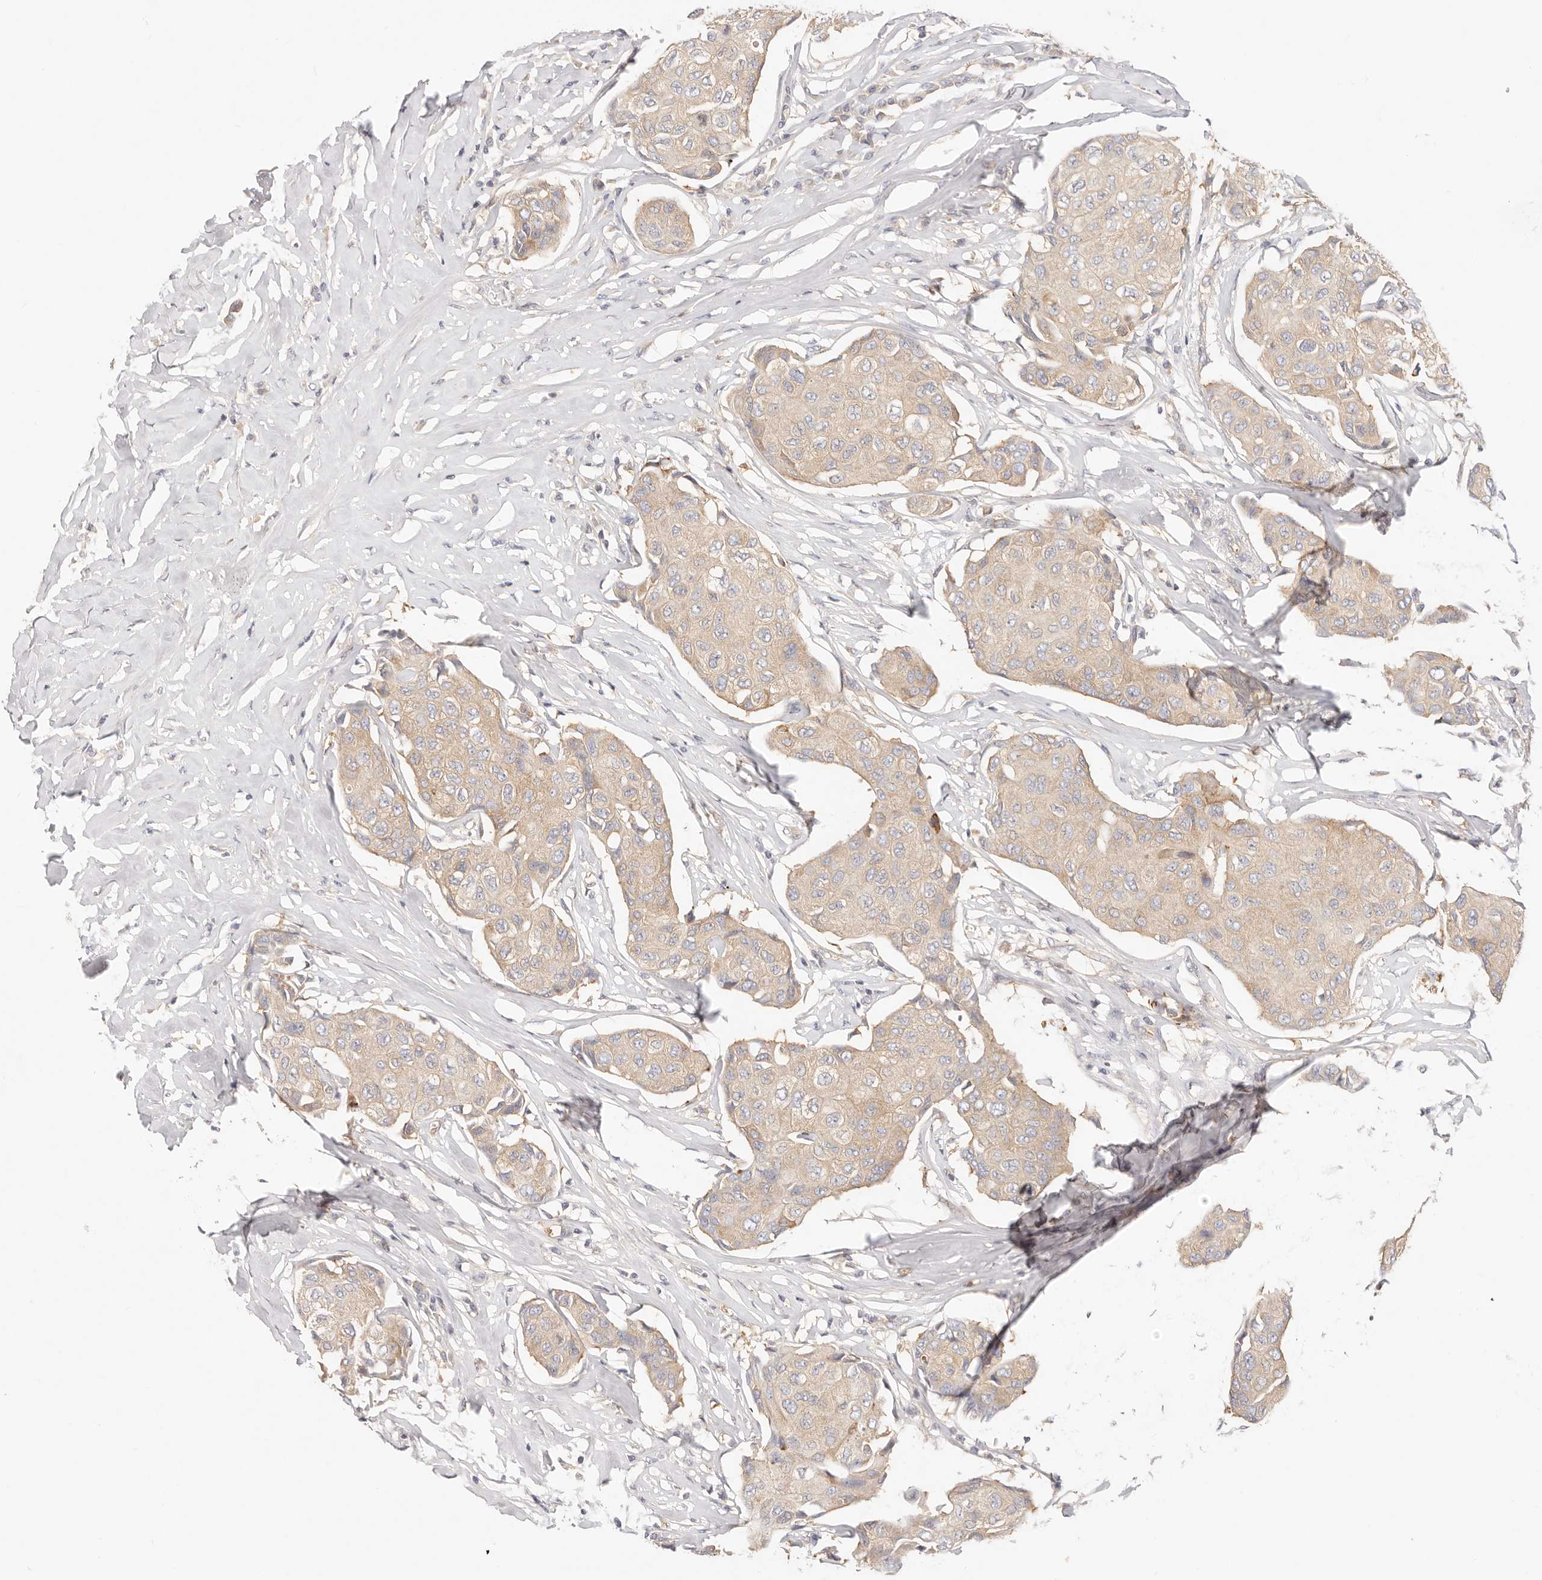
{"staining": {"intensity": "weak", "quantity": ">75%", "location": "cytoplasmic/membranous"}, "tissue": "breast cancer", "cell_type": "Tumor cells", "image_type": "cancer", "snomed": [{"axis": "morphology", "description": "Duct carcinoma"}, {"axis": "topography", "description": "Breast"}], "caption": "Protein staining of breast infiltrating ductal carcinoma tissue shows weak cytoplasmic/membranous expression in about >75% of tumor cells.", "gene": "KCMF1", "patient": {"sex": "female", "age": 80}}